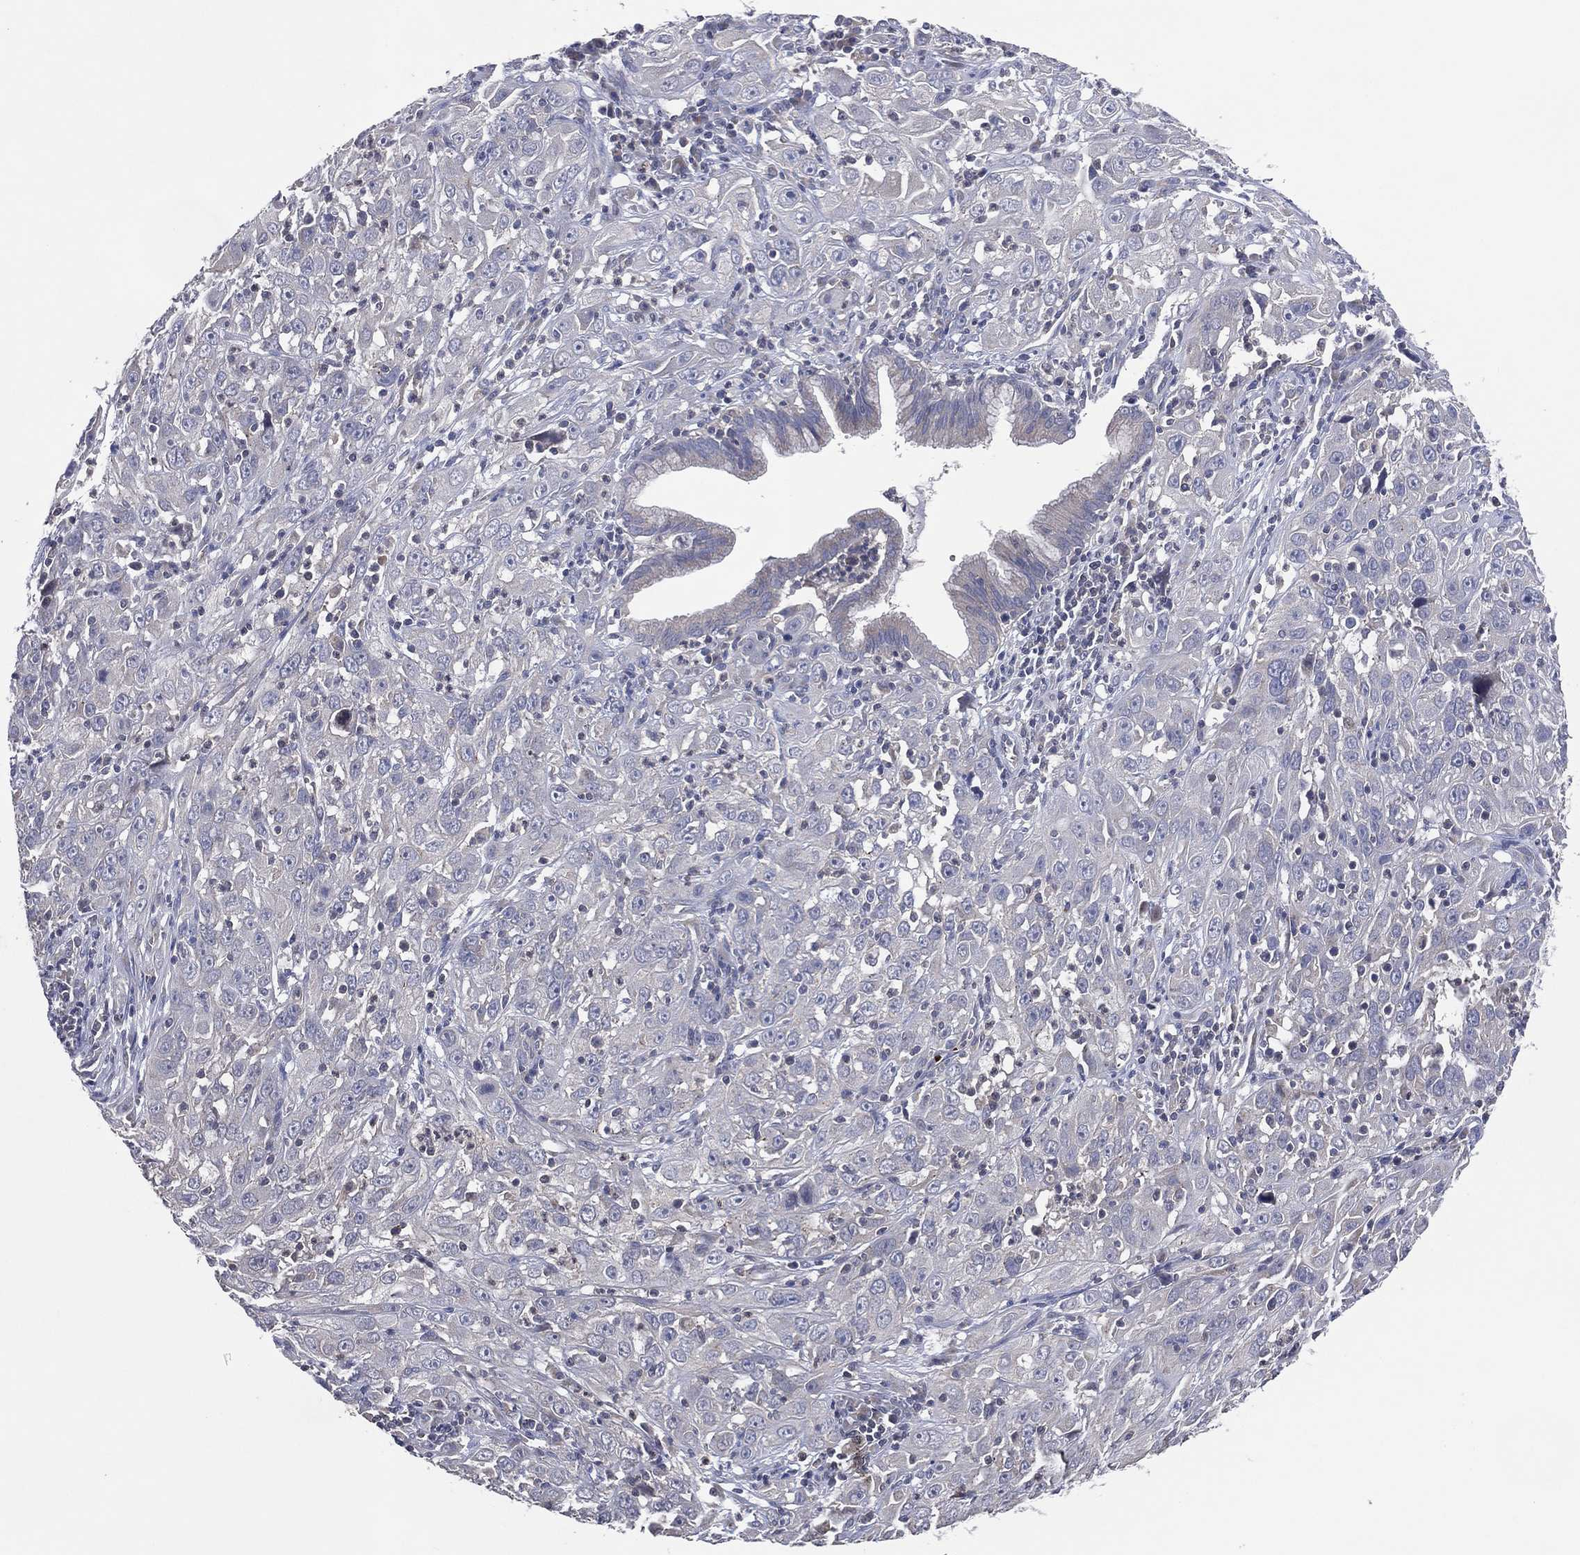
{"staining": {"intensity": "negative", "quantity": "none", "location": "none"}, "tissue": "cervical cancer", "cell_type": "Tumor cells", "image_type": "cancer", "snomed": [{"axis": "morphology", "description": "Squamous cell carcinoma, NOS"}, {"axis": "topography", "description": "Cervix"}], "caption": "Image shows no significant protein positivity in tumor cells of cervical cancer. (Brightfield microscopy of DAB (3,3'-diaminobenzidine) immunohistochemistry at high magnification).", "gene": "DNAH7", "patient": {"sex": "female", "age": 32}}